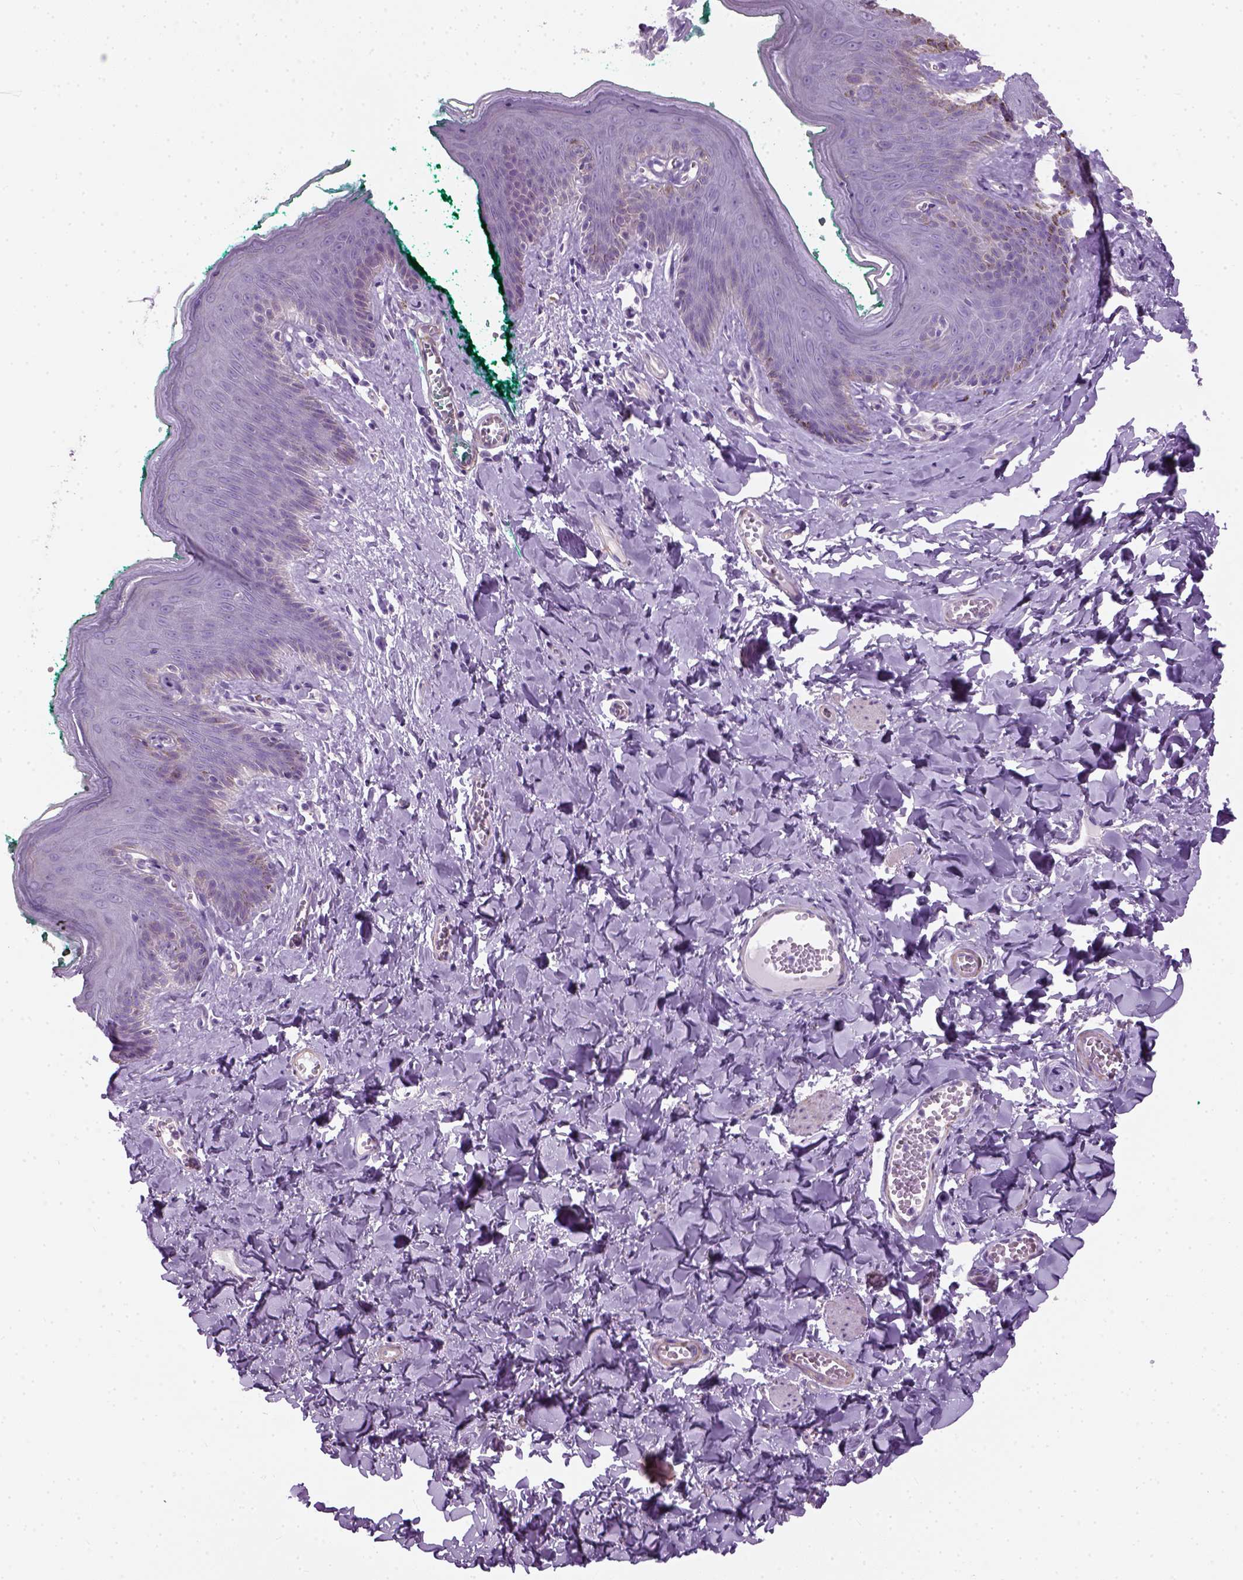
{"staining": {"intensity": "negative", "quantity": "none", "location": "none"}, "tissue": "skin", "cell_type": "Epidermal cells", "image_type": "normal", "snomed": [{"axis": "morphology", "description": "Normal tissue, NOS"}, {"axis": "topography", "description": "Vulva"}, {"axis": "topography", "description": "Peripheral nerve tissue"}], "caption": "Immunohistochemistry (IHC) image of benign skin: human skin stained with DAB reveals no significant protein expression in epidermal cells.", "gene": "FAM161A", "patient": {"sex": "female", "age": 66}}